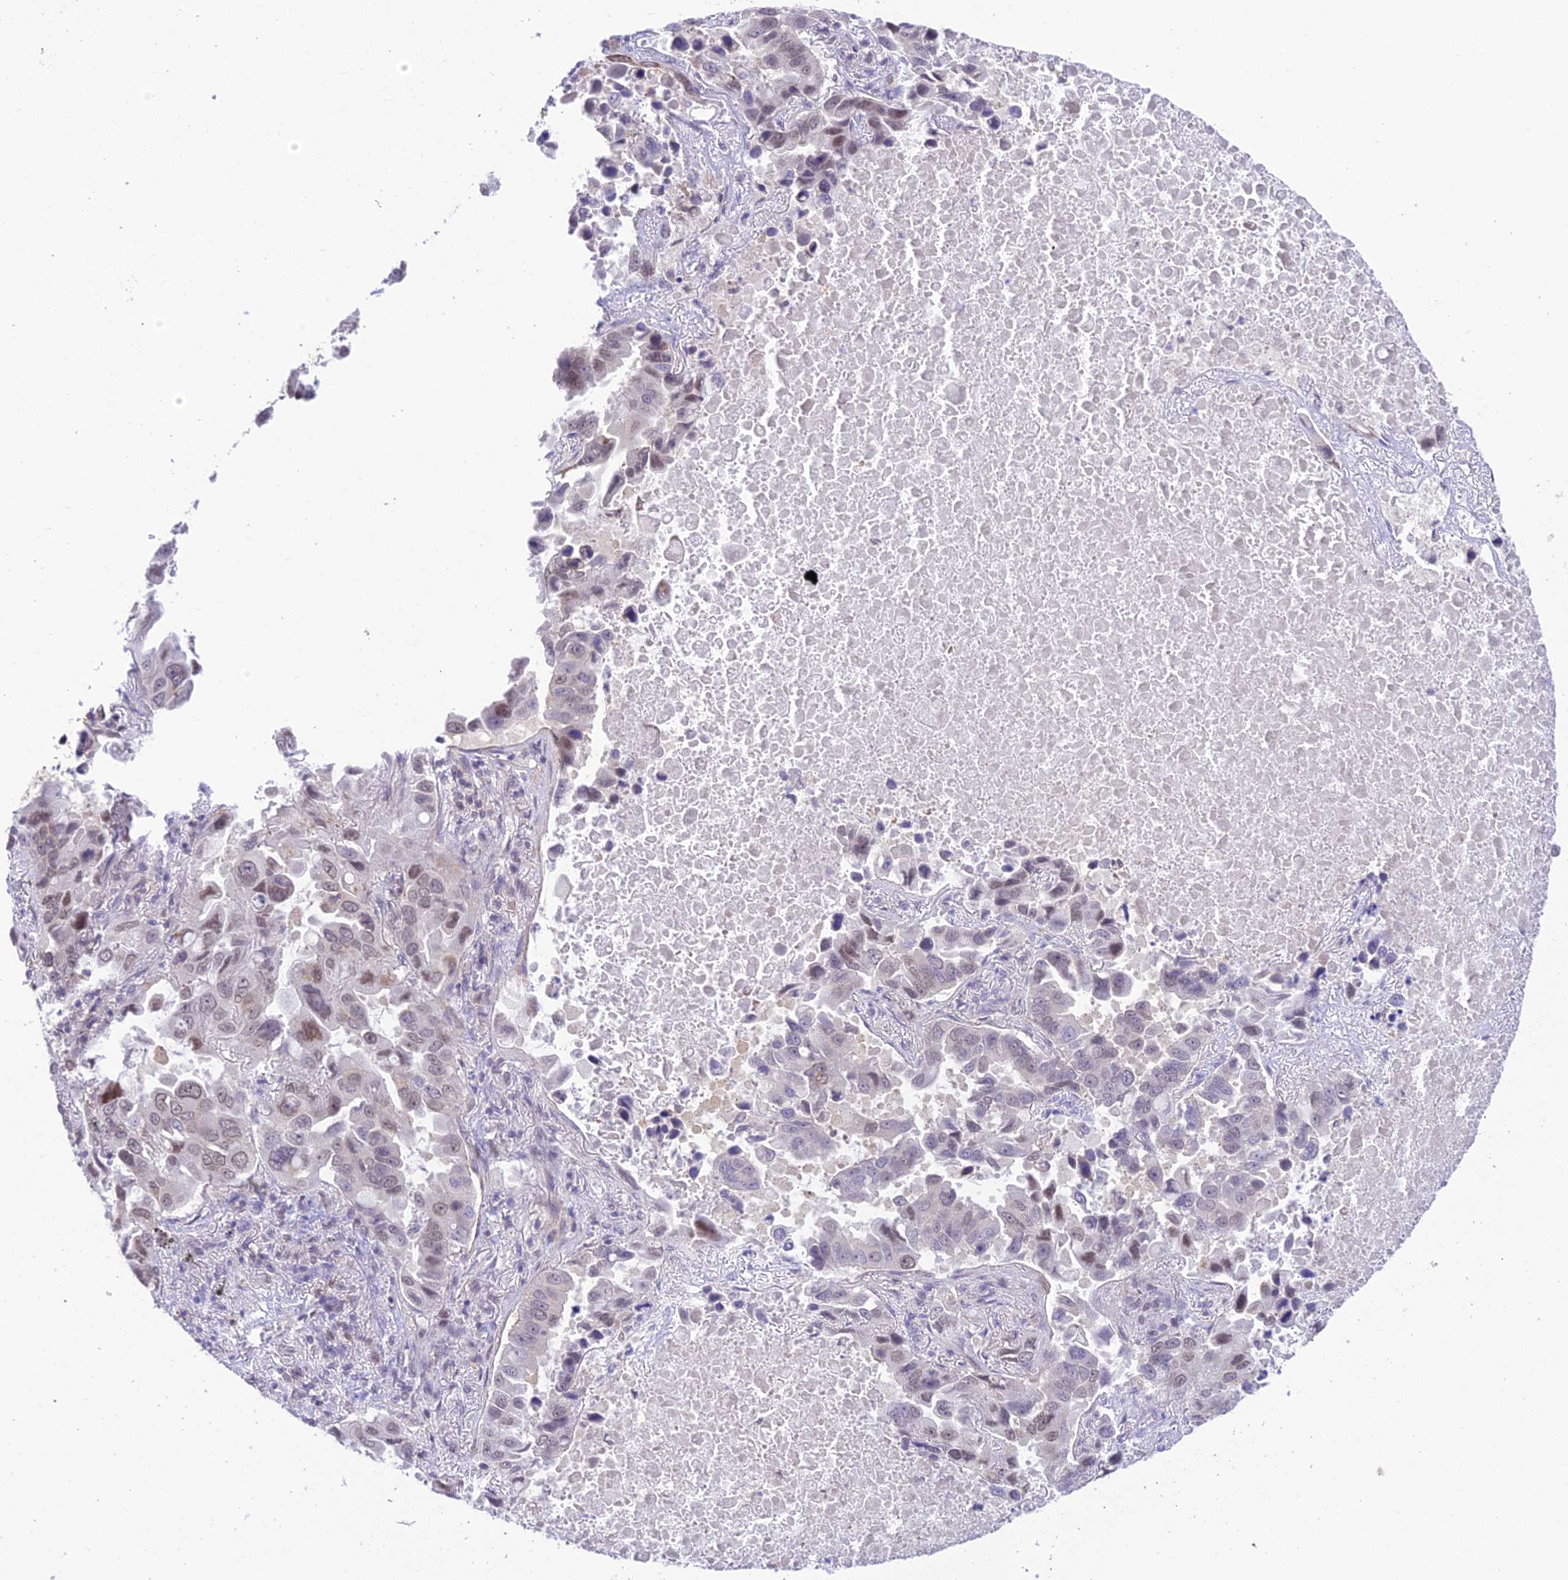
{"staining": {"intensity": "weak", "quantity": "25%-75%", "location": "nuclear"}, "tissue": "lung cancer", "cell_type": "Tumor cells", "image_type": "cancer", "snomed": [{"axis": "morphology", "description": "Adenocarcinoma, NOS"}, {"axis": "topography", "description": "Lung"}], "caption": "Immunohistochemical staining of human adenocarcinoma (lung) displays low levels of weak nuclear positivity in about 25%-75% of tumor cells.", "gene": "BMT2", "patient": {"sex": "male", "age": 64}}